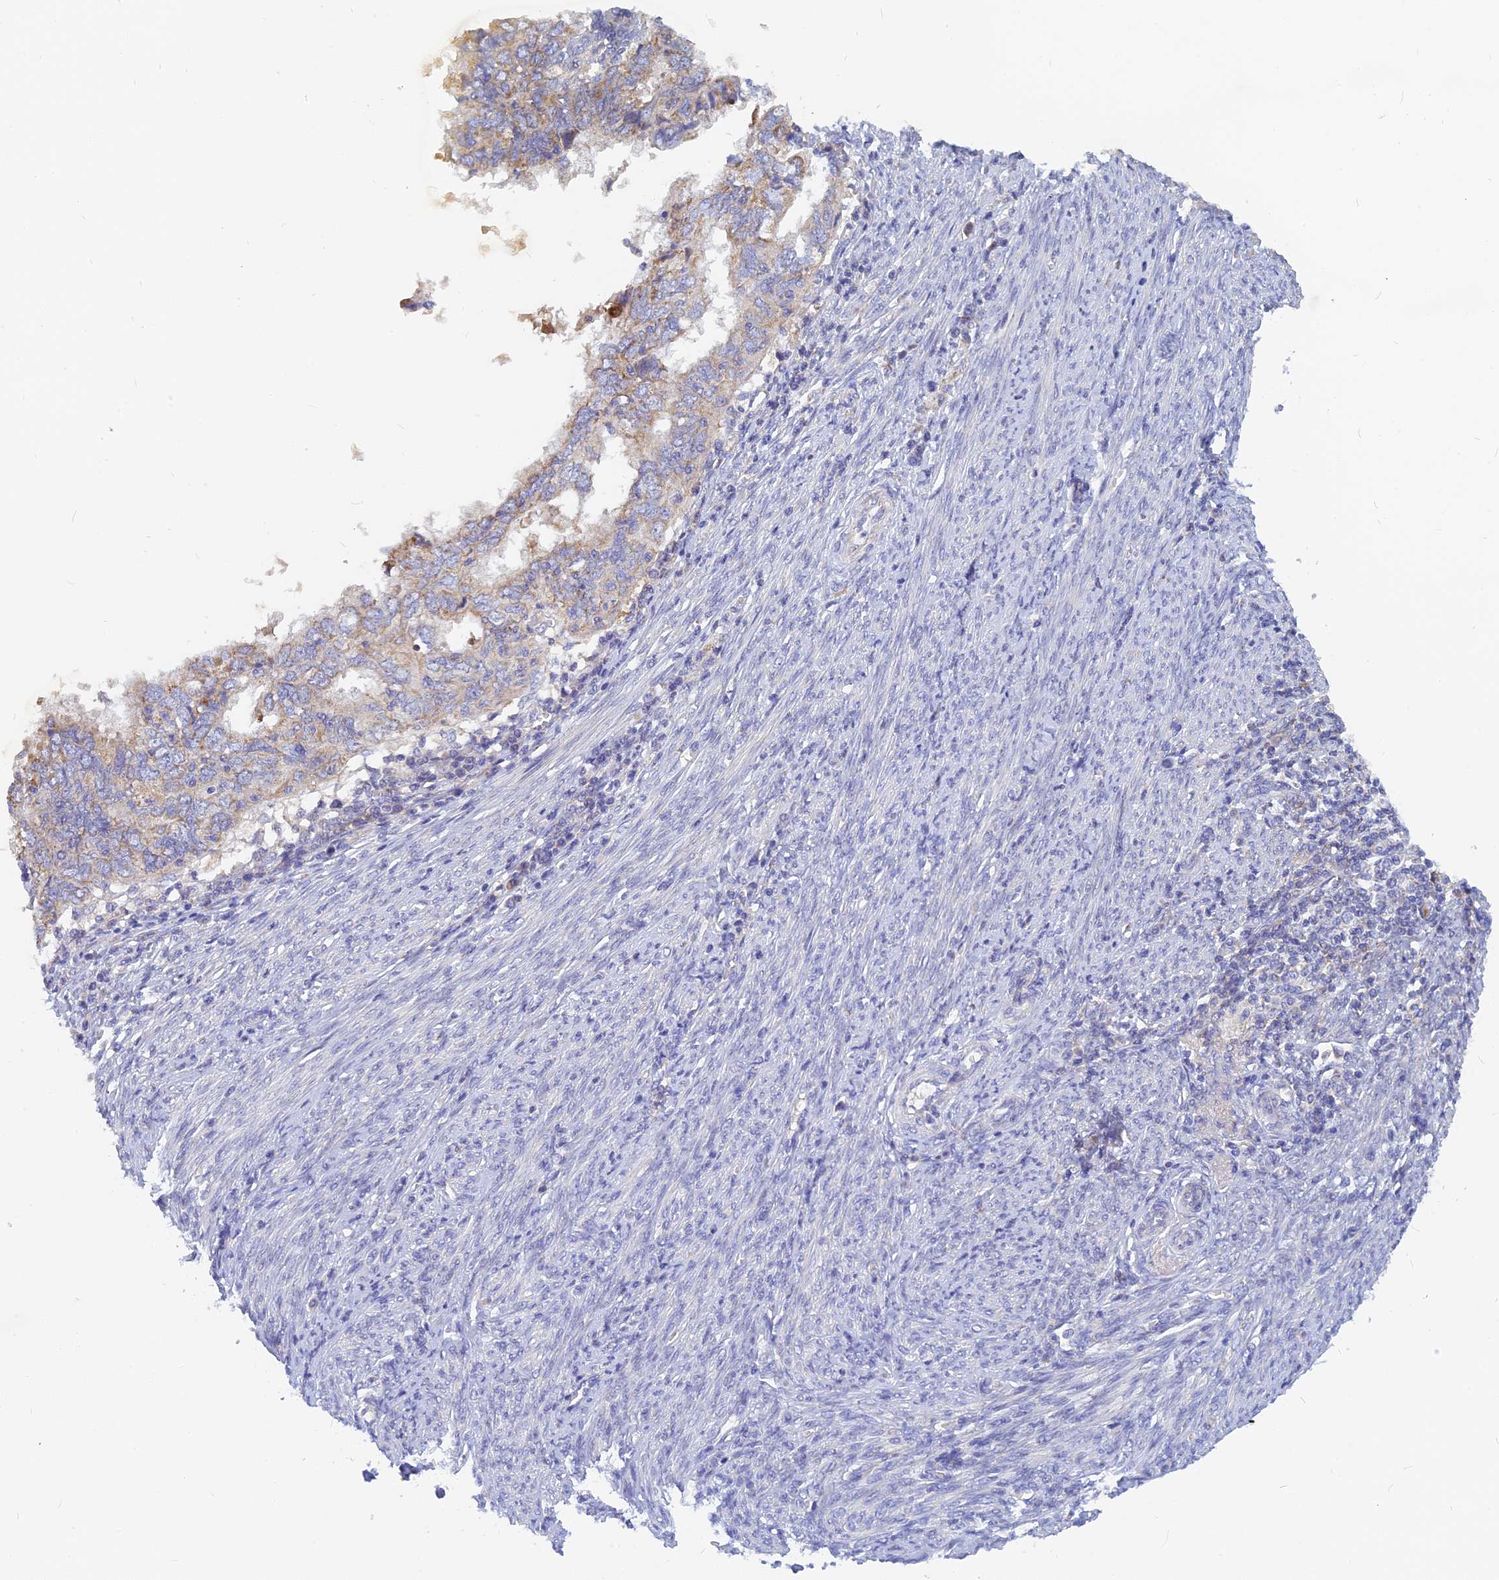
{"staining": {"intensity": "moderate", "quantity": "25%-75%", "location": "cytoplasmic/membranous"}, "tissue": "endometrial cancer", "cell_type": "Tumor cells", "image_type": "cancer", "snomed": [{"axis": "morphology", "description": "Adenocarcinoma, NOS"}, {"axis": "topography", "description": "Uterus"}], "caption": "This histopathology image exhibits immunohistochemistry (IHC) staining of endometrial cancer (adenocarcinoma), with medium moderate cytoplasmic/membranous positivity in about 25%-75% of tumor cells.", "gene": "CACNA1B", "patient": {"sex": "female", "age": 77}}